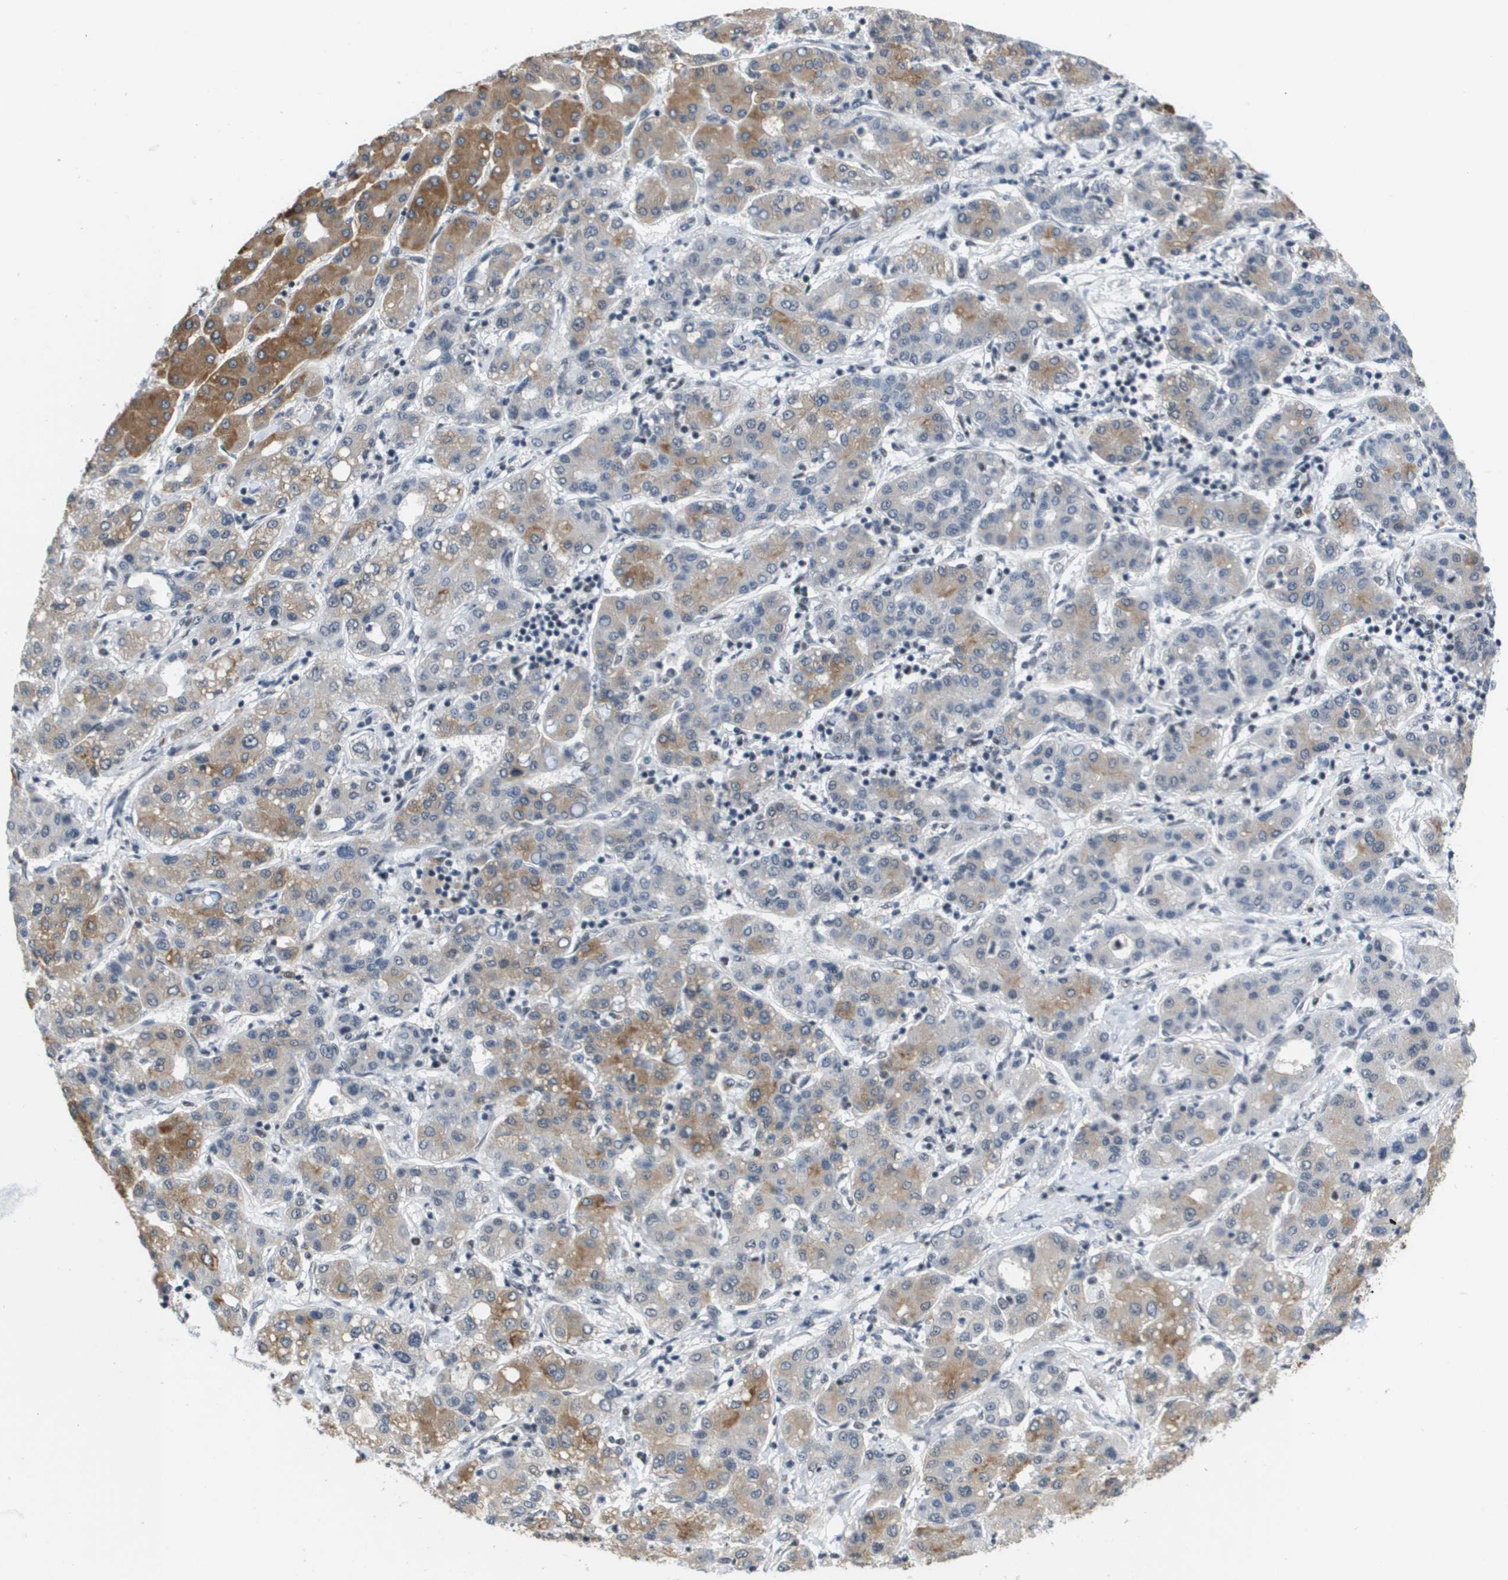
{"staining": {"intensity": "moderate", "quantity": "25%-75%", "location": "cytoplasmic/membranous"}, "tissue": "liver cancer", "cell_type": "Tumor cells", "image_type": "cancer", "snomed": [{"axis": "morphology", "description": "Carcinoma, Hepatocellular, NOS"}, {"axis": "topography", "description": "Liver"}], "caption": "Moderate cytoplasmic/membranous staining is seen in about 25%-75% of tumor cells in liver hepatocellular carcinoma. Immunohistochemistry stains the protein of interest in brown and the nuclei are stained blue.", "gene": "ISY1", "patient": {"sex": "male", "age": 65}}